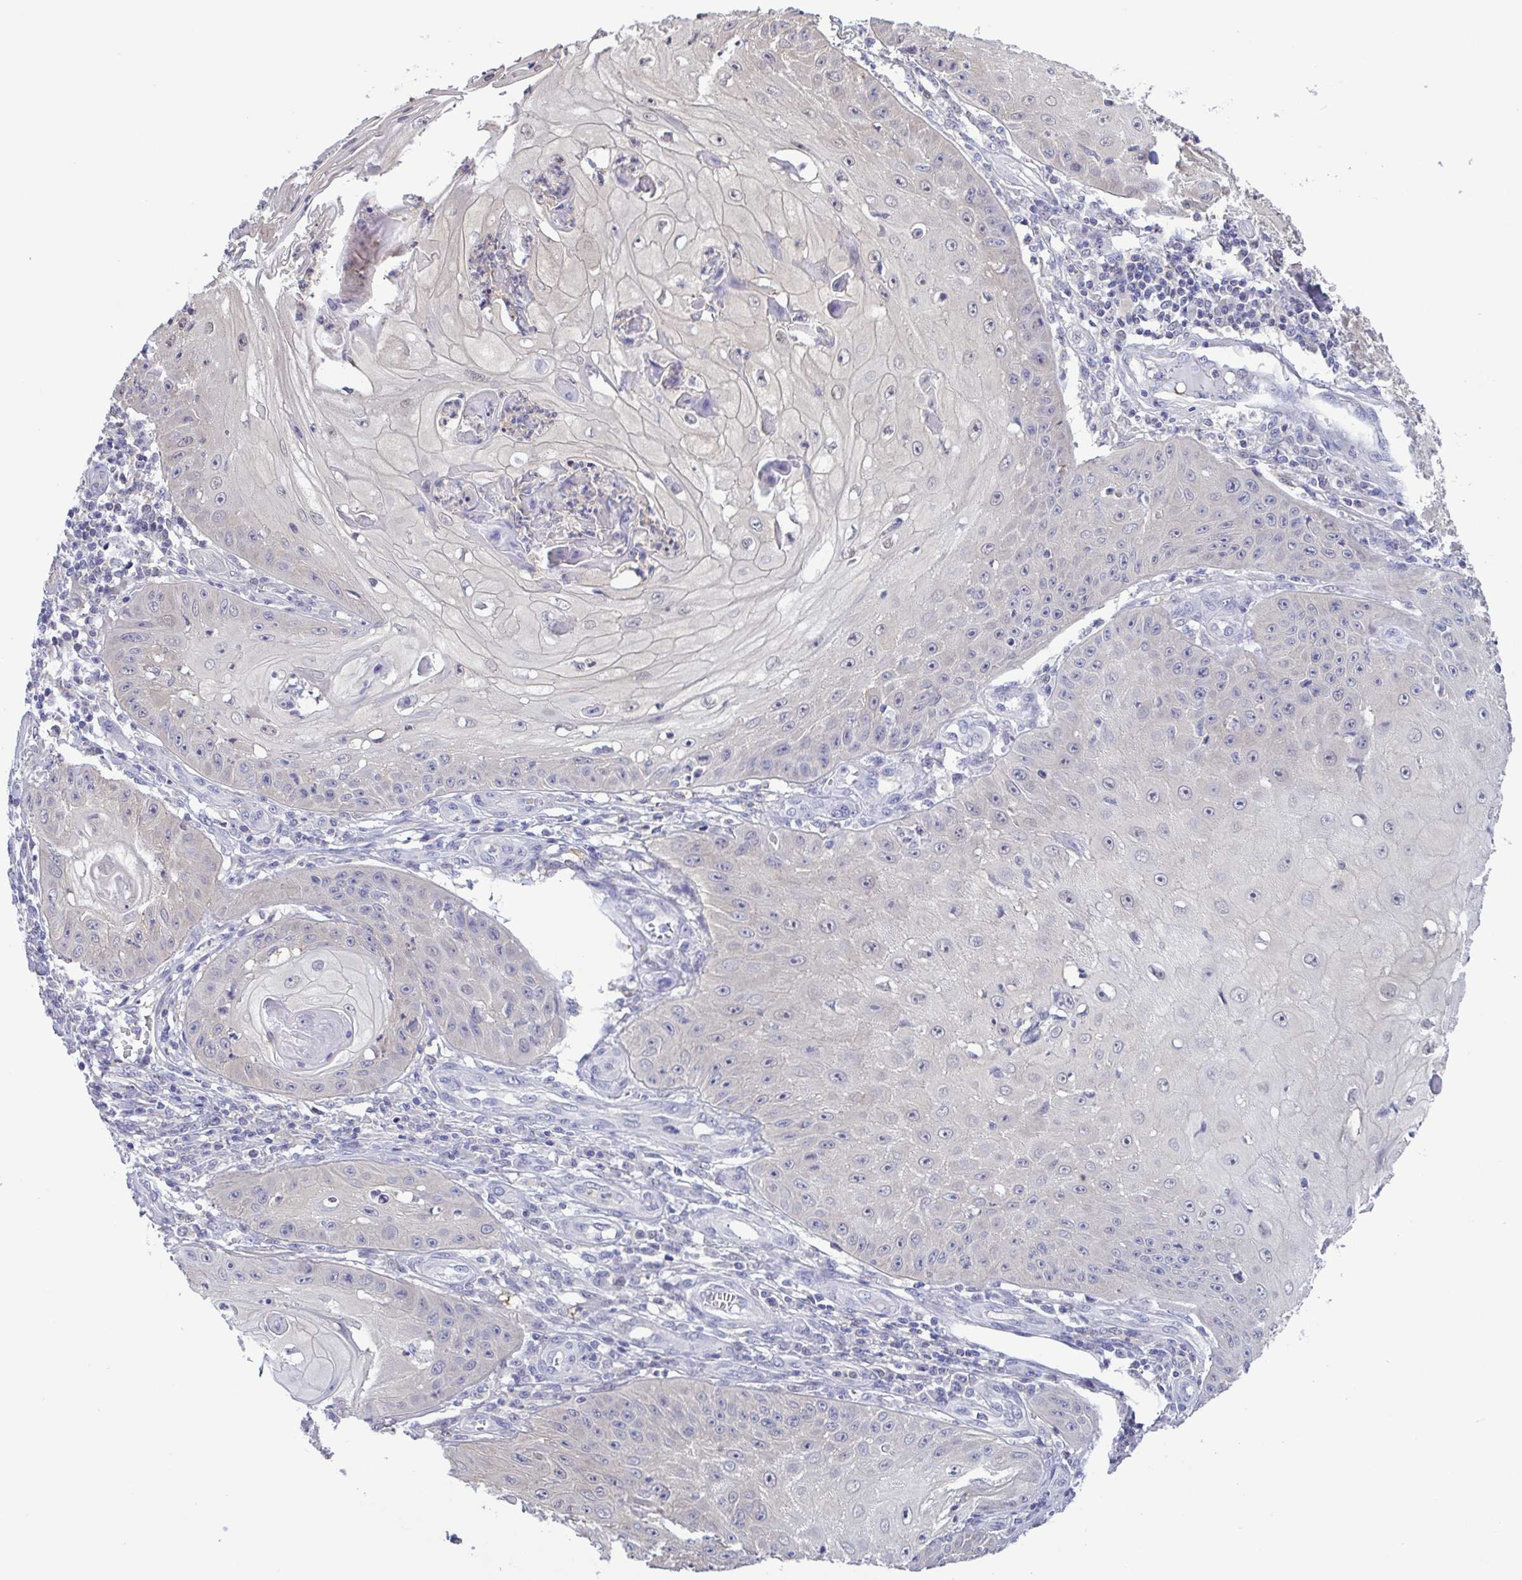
{"staining": {"intensity": "negative", "quantity": "none", "location": "none"}, "tissue": "skin cancer", "cell_type": "Tumor cells", "image_type": "cancer", "snomed": [{"axis": "morphology", "description": "Squamous cell carcinoma, NOS"}, {"axis": "topography", "description": "Skin"}], "caption": "Tumor cells show no significant positivity in skin cancer (squamous cell carcinoma).", "gene": "LDHC", "patient": {"sex": "male", "age": 70}}